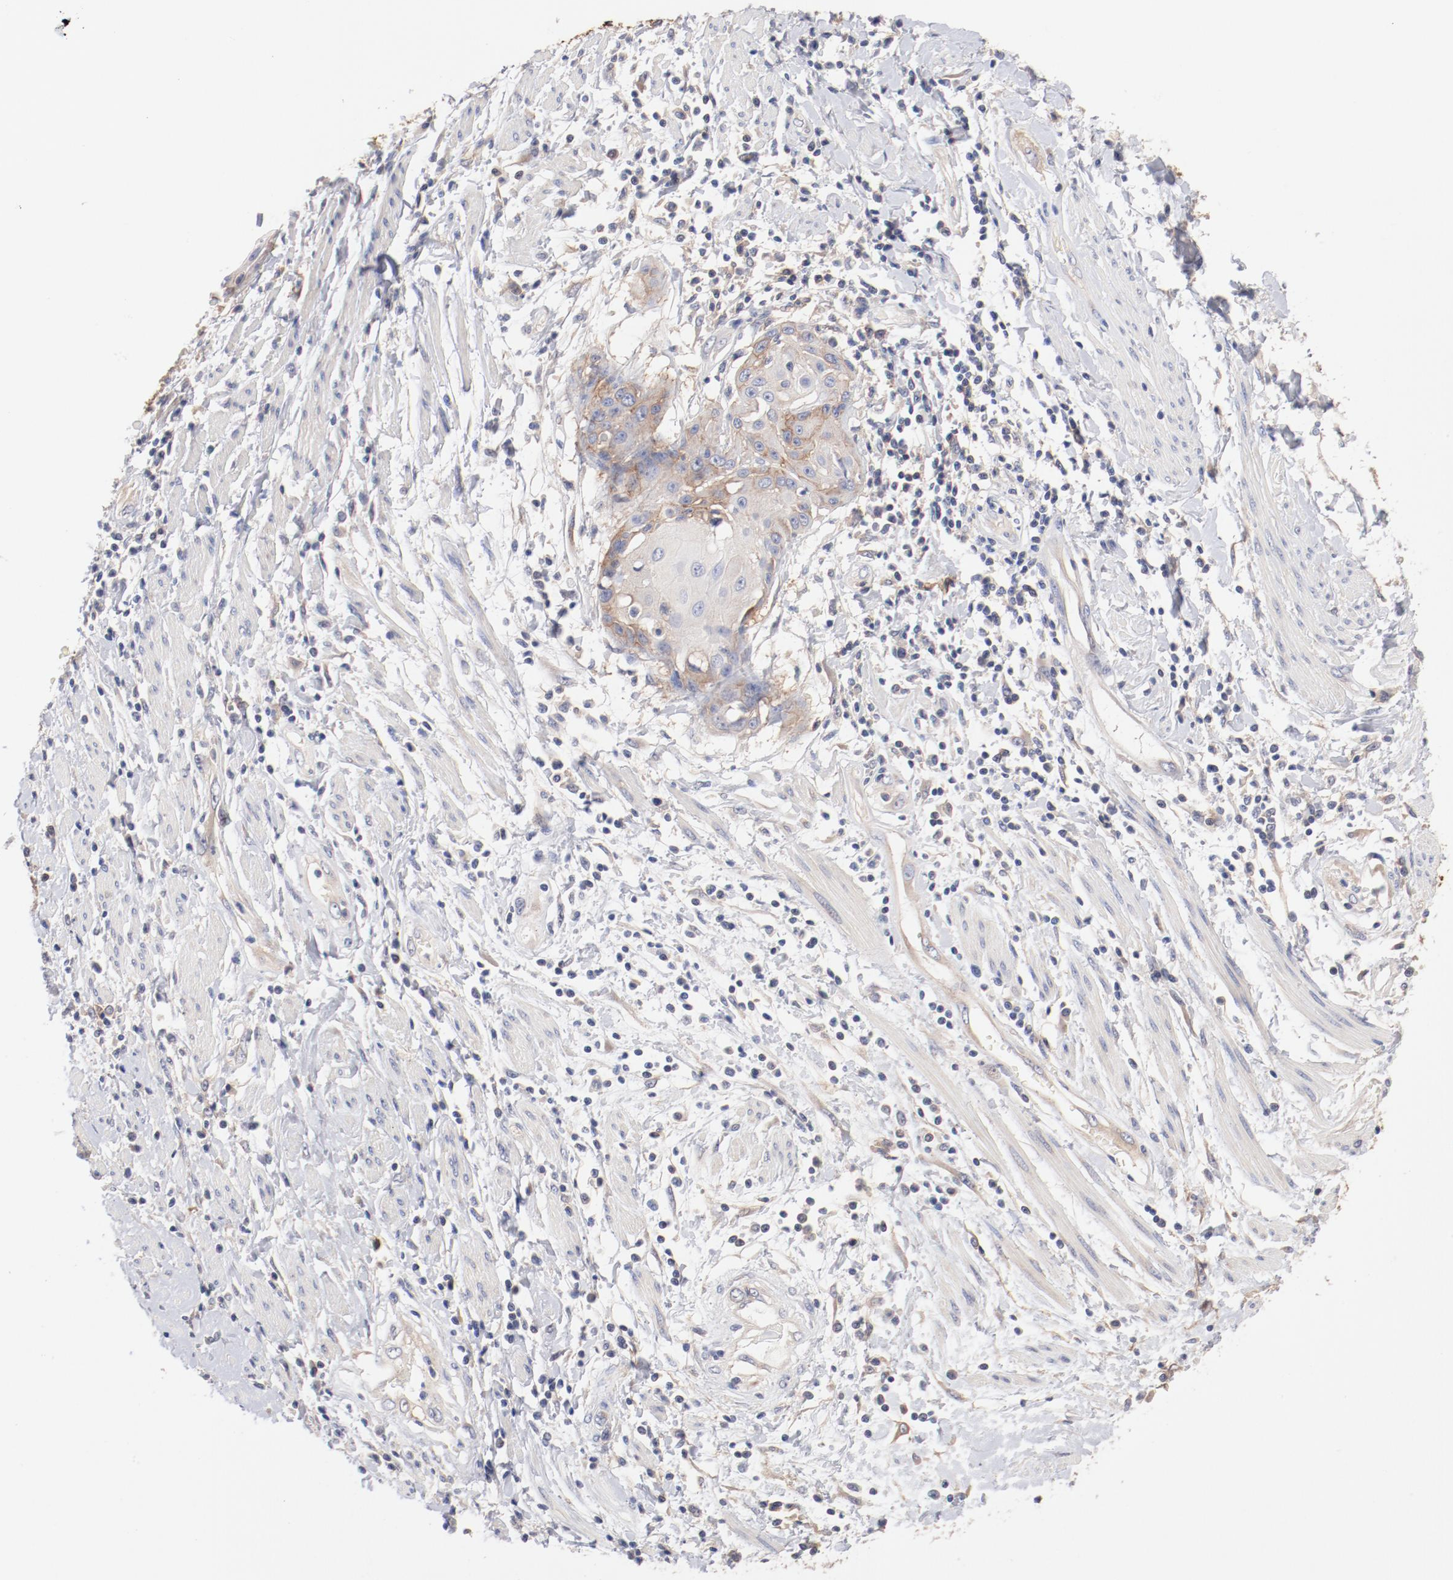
{"staining": {"intensity": "moderate", "quantity": "25%-75%", "location": "cytoplasmic/membranous"}, "tissue": "cervical cancer", "cell_type": "Tumor cells", "image_type": "cancer", "snomed": [{"axis": "morphology", "description": "Squamous cell carcinoma, NOS"}, {"axis": "topography", "description": "Cervix"}], "caption": "The photomicrograph exhibits a brown stain indicating the presence of a protein in the cytoplasmic/membranous of tumor cells in squamous cell carcinoma (cervical).", "gene": "SETD3", "patient": {"sex": "female", "age": 57}}